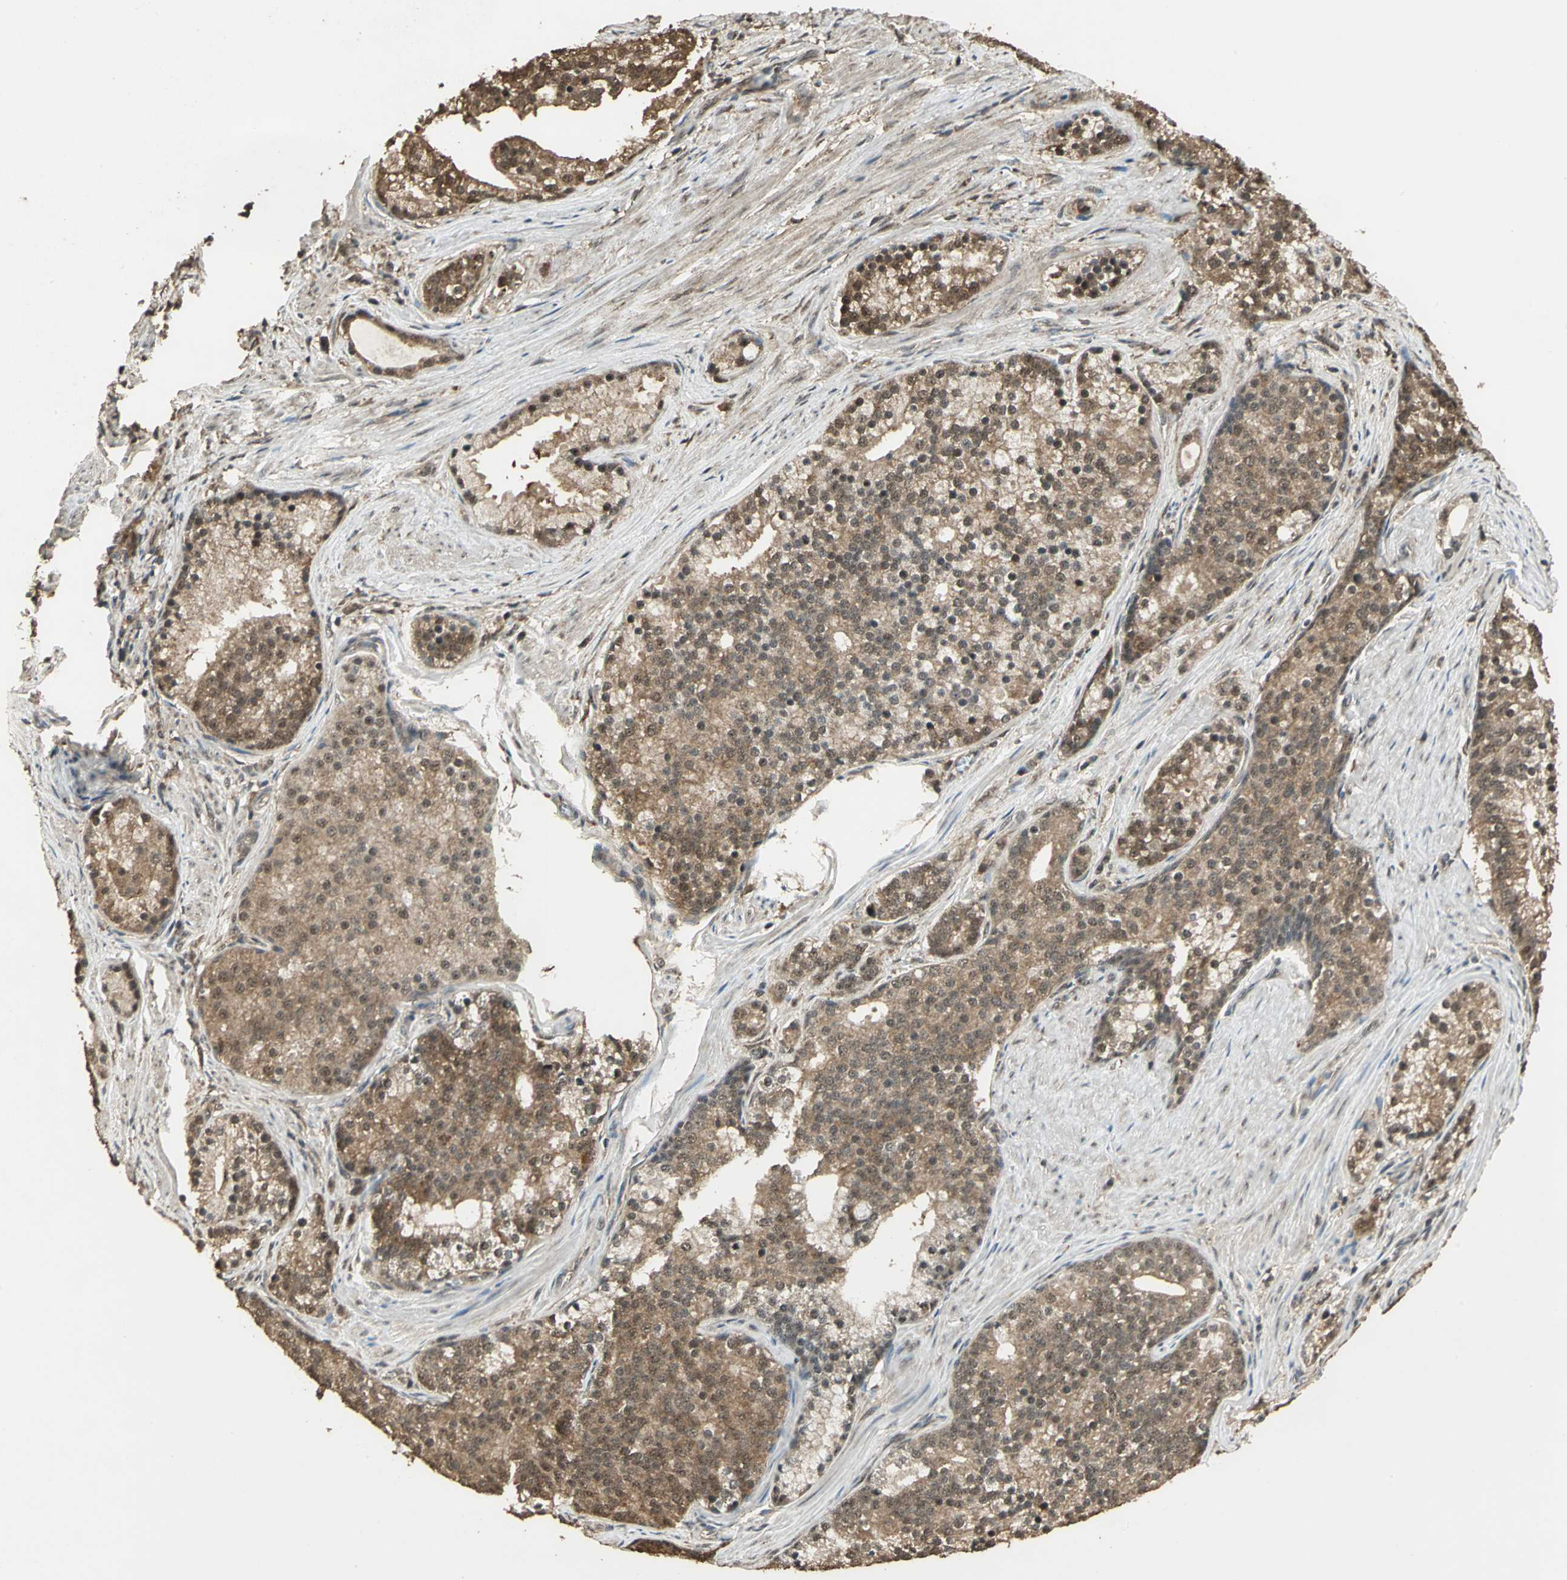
{"staining": {"intensity": "strong", "quantity": ">75%", "location": "cytoplasmic/membranous"}, "tissue": "prostate cancer", "cell_type": "Tumor cells", "image_type": "cancer", "snomed": [{"axis": "morphology", "description": "Adenocarcinoma, Medium grade"}, {"axis": "topography", "description": "Prostate"}], "caption": "Strong cytoplasmic/membranous positivity for a protein is appreciated in about >75% of tumor cells of prostate cancer (adenocarcinoma (medium-grade)) using immunohistochemistry.", "gene": "UCHL5", "patient": {"sex": "male", "age": 60}}